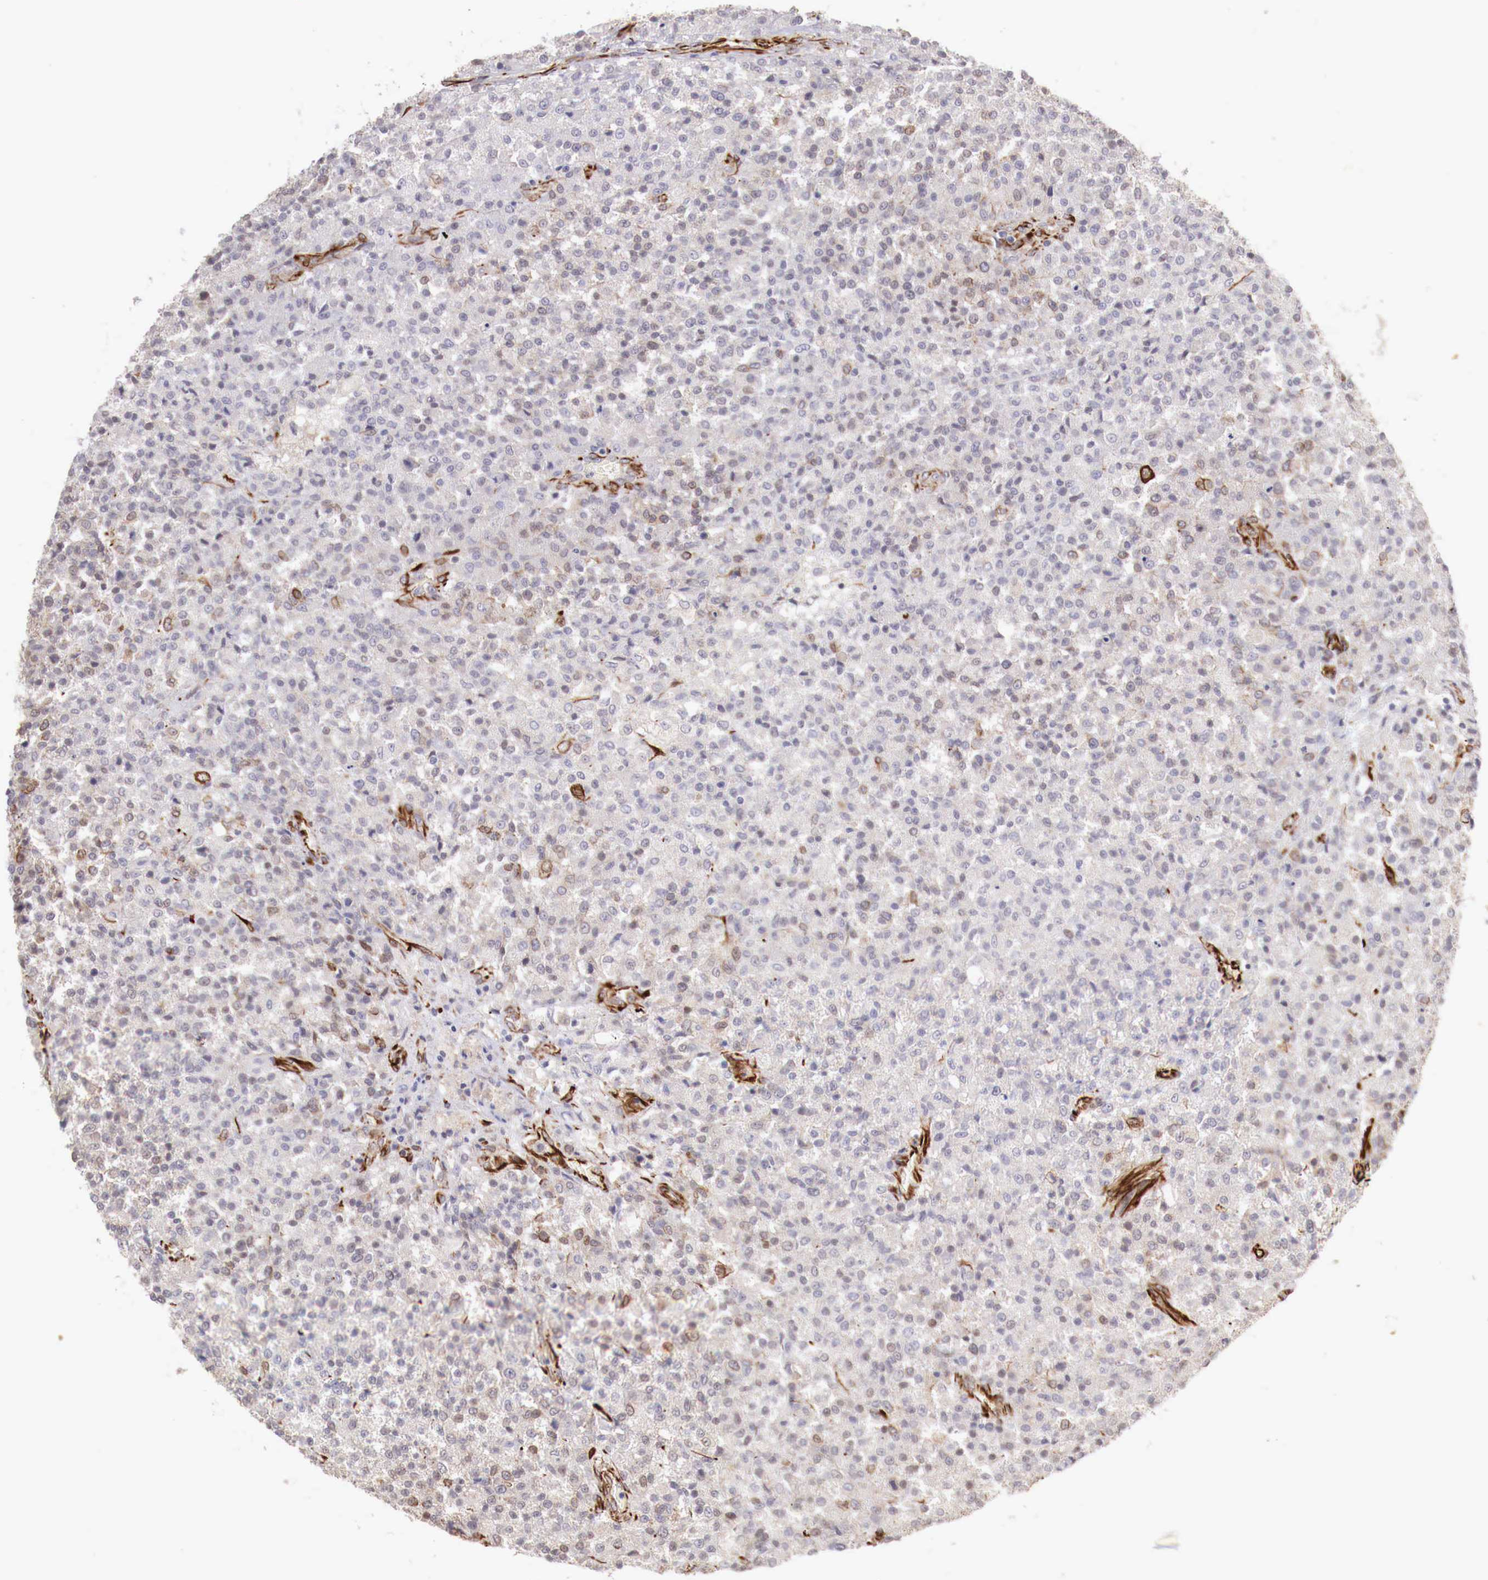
{"staining": {"intensity": "negative", "quantity": "none", "location": "none"}, "tissue": "testis cancer", "cell_type": "Tumor cells", "image_type": "cancer", "snomed": [{"axis": "morphology", "description": "Seminoma, NOS"}, {"axis": "topography", "description": "Testis"}], "caption": "Testis seminoma stained for a protein using immunohistochemistry exhibits no expression tumor cells.", "gene": "WT1", "patient": {"sex": "male", "age": 59}}